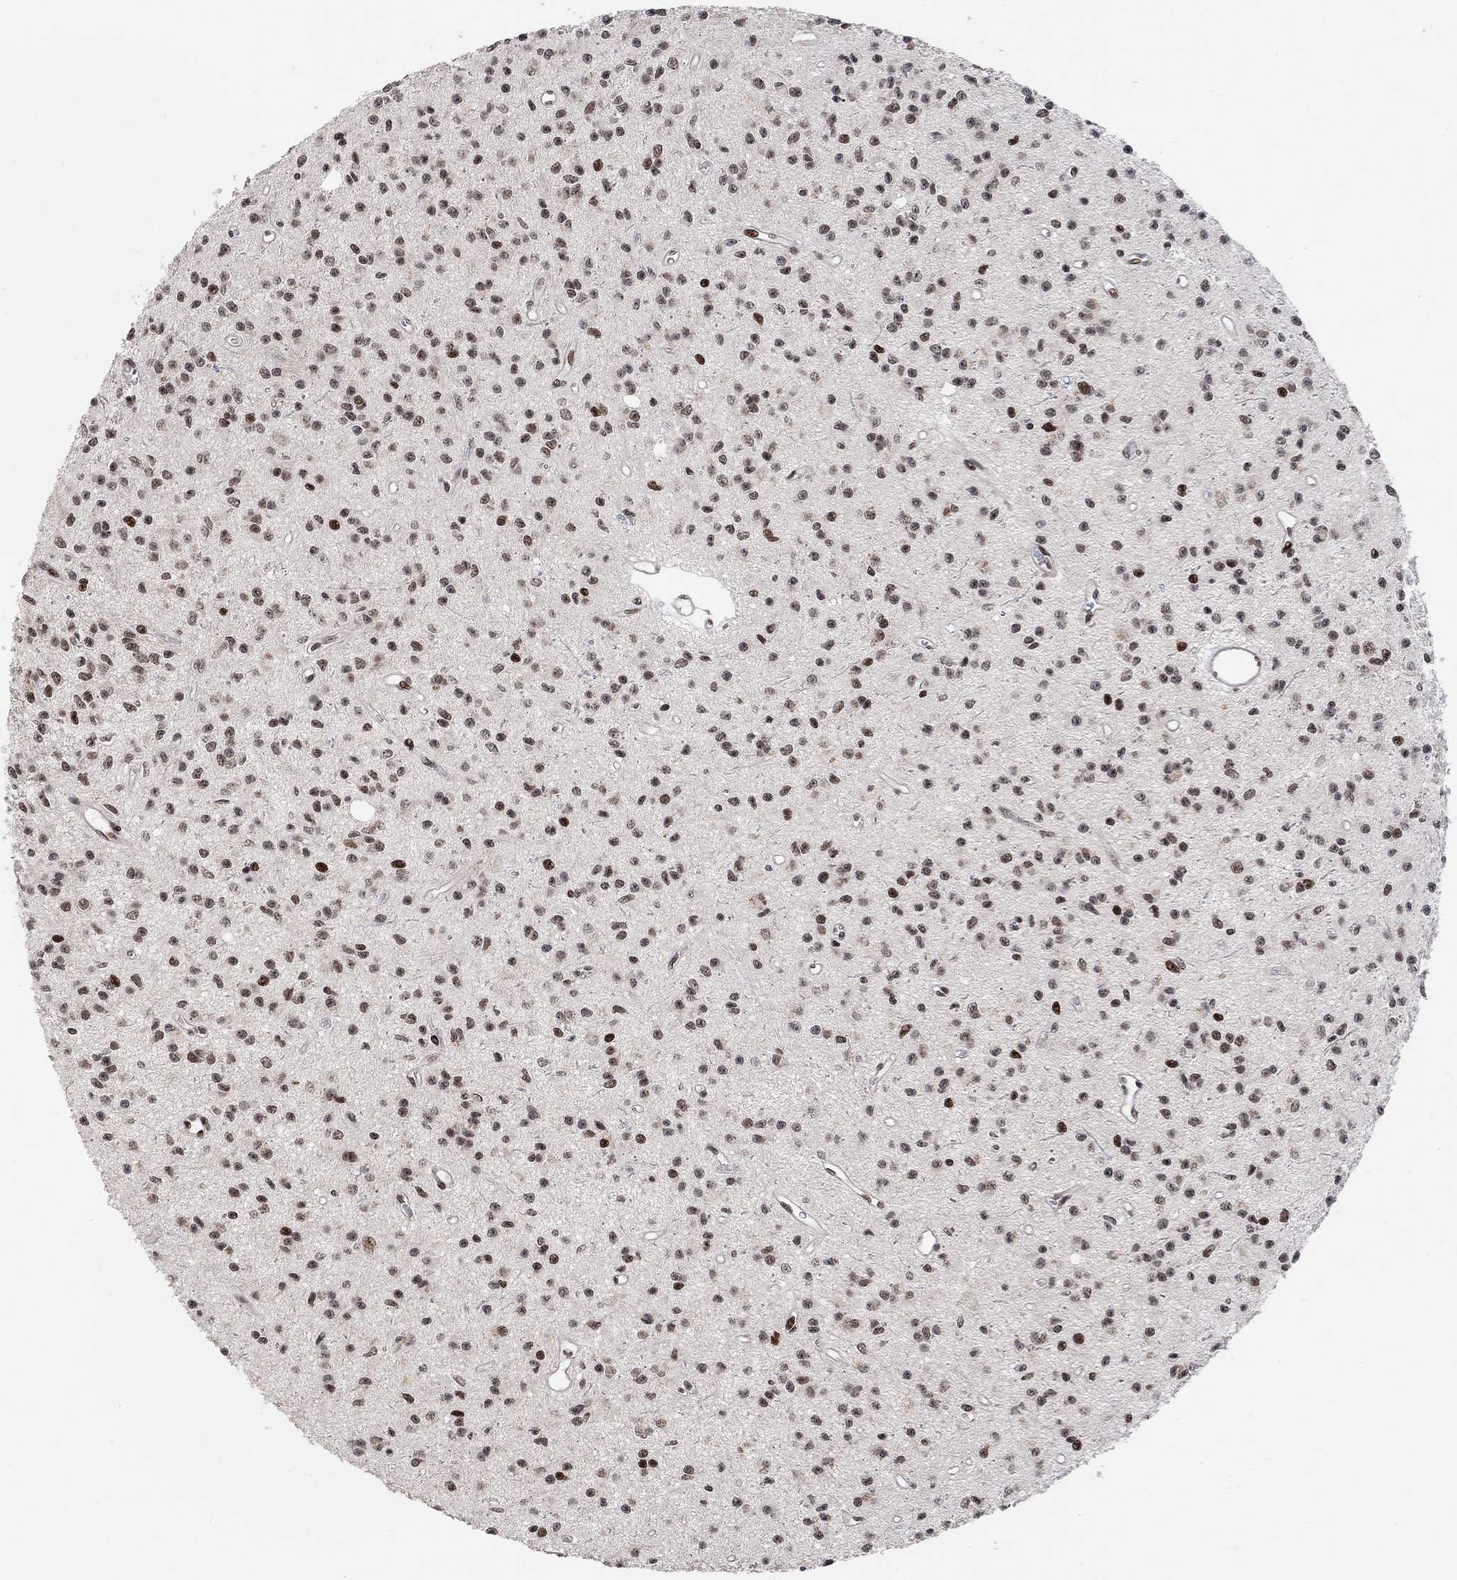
{"staining": {"intensity": "strong", "quantity": "25%-75%", "location": "nuclear"}, "tissue": "glioma", "cell_type": "Tumor cells", "image_type": "cancer", "snomed": [{"axis": "morphology", "description": "Glioma, malignant, Low grade"}, {"axis": "topography", "description": "Brain"}], "caption": "Glioma was stained to show a protein in brown. There is high levels of strong nuclear positivity in approximately 25%-75% of tumor cells.", "gene": "E4F1", "patient": {"sex": "female", "age": 45}}